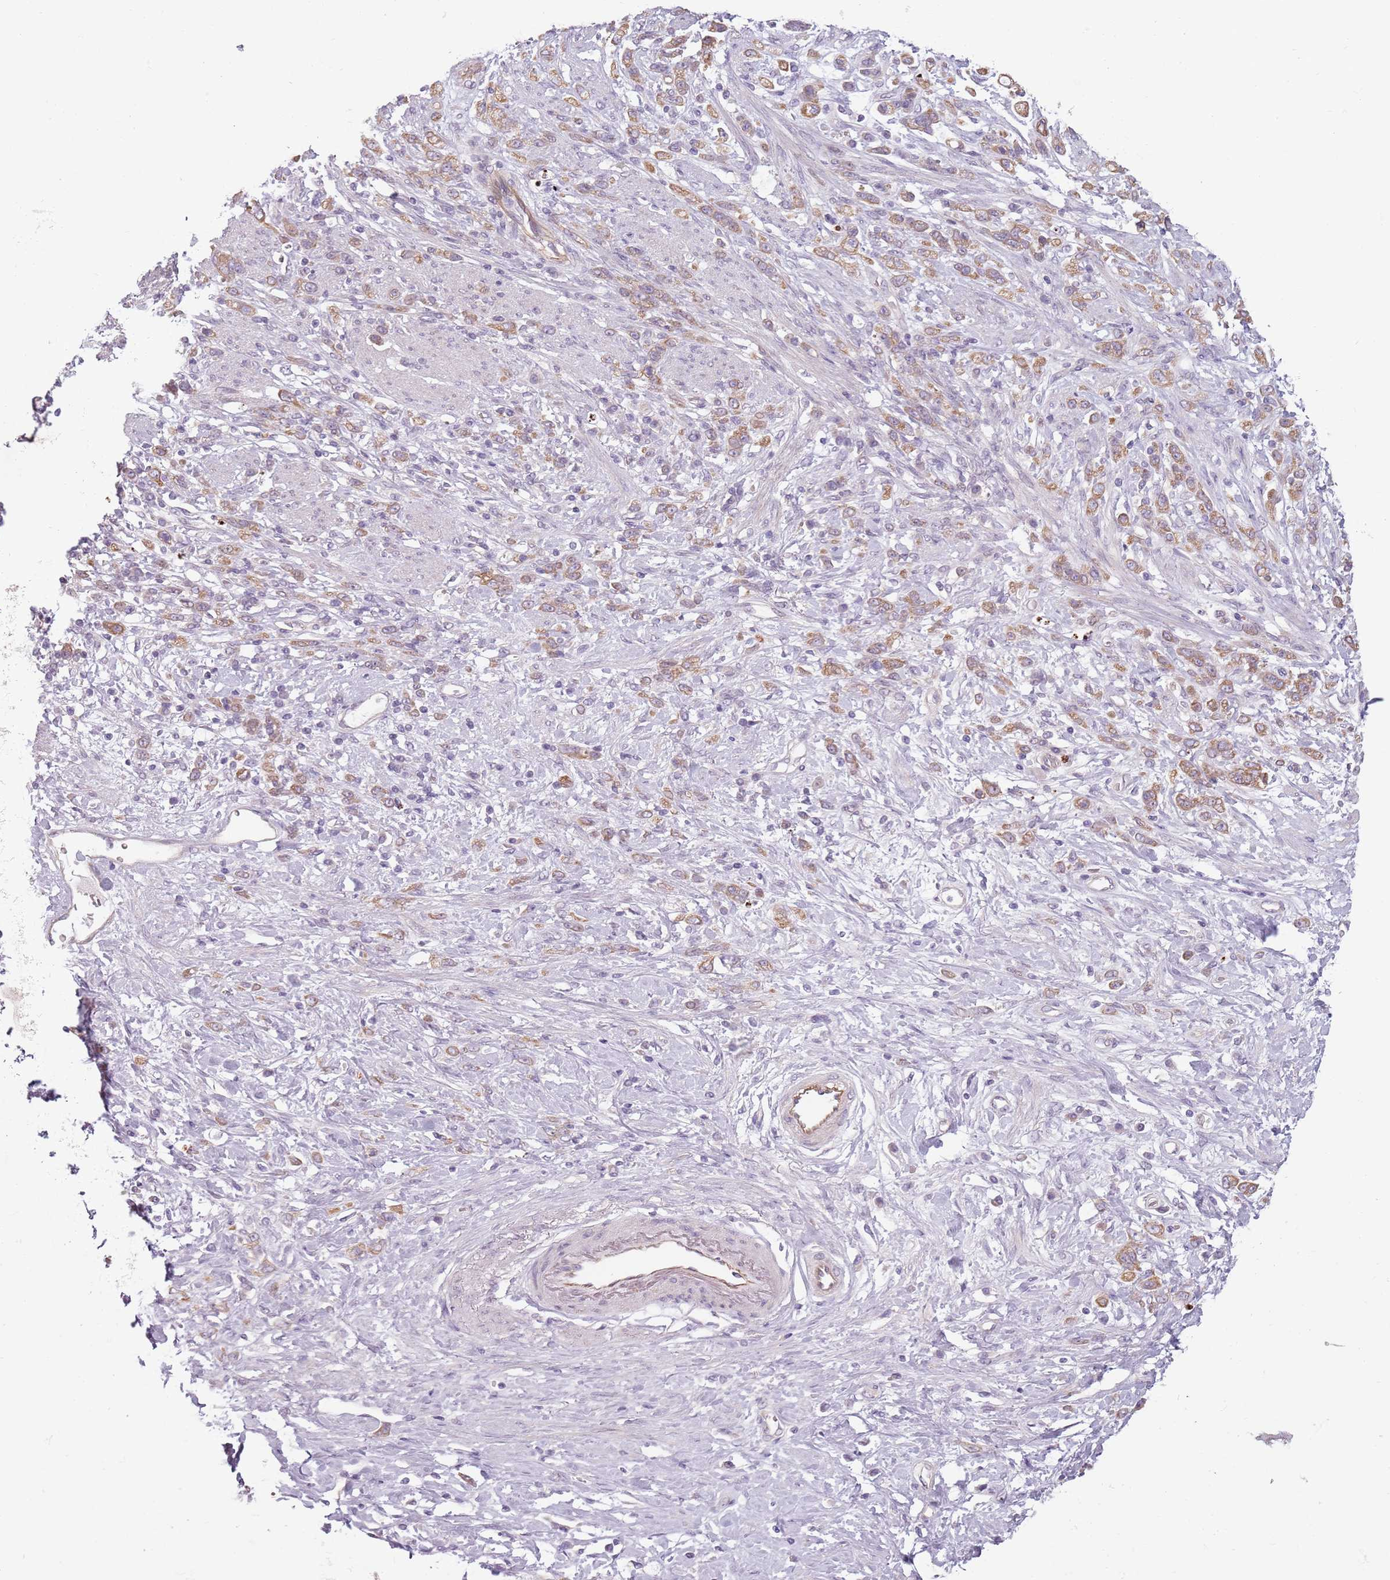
{"staining": {"intensity": "moderate", "quantity": ">75%", "location": "cytoplasmic/membranous"}, "tissue": "stomach cancer", "cell_type": "Tumor cells", "image_type": "cancer", "snomed": [{"axis": "morphology", "description": "Adenocarcinoma, NOS"}, {"axis": "topography", "description": "Stomach"}], "caption": "Tumor cells exhibit medium levels of moderate cytoplasmic/membranous positivity in about >75% of cells in stomach cancer (adenocarcinoma).", "gene": "TLCD2", "patient": {"sex": "female", "age": 60}}